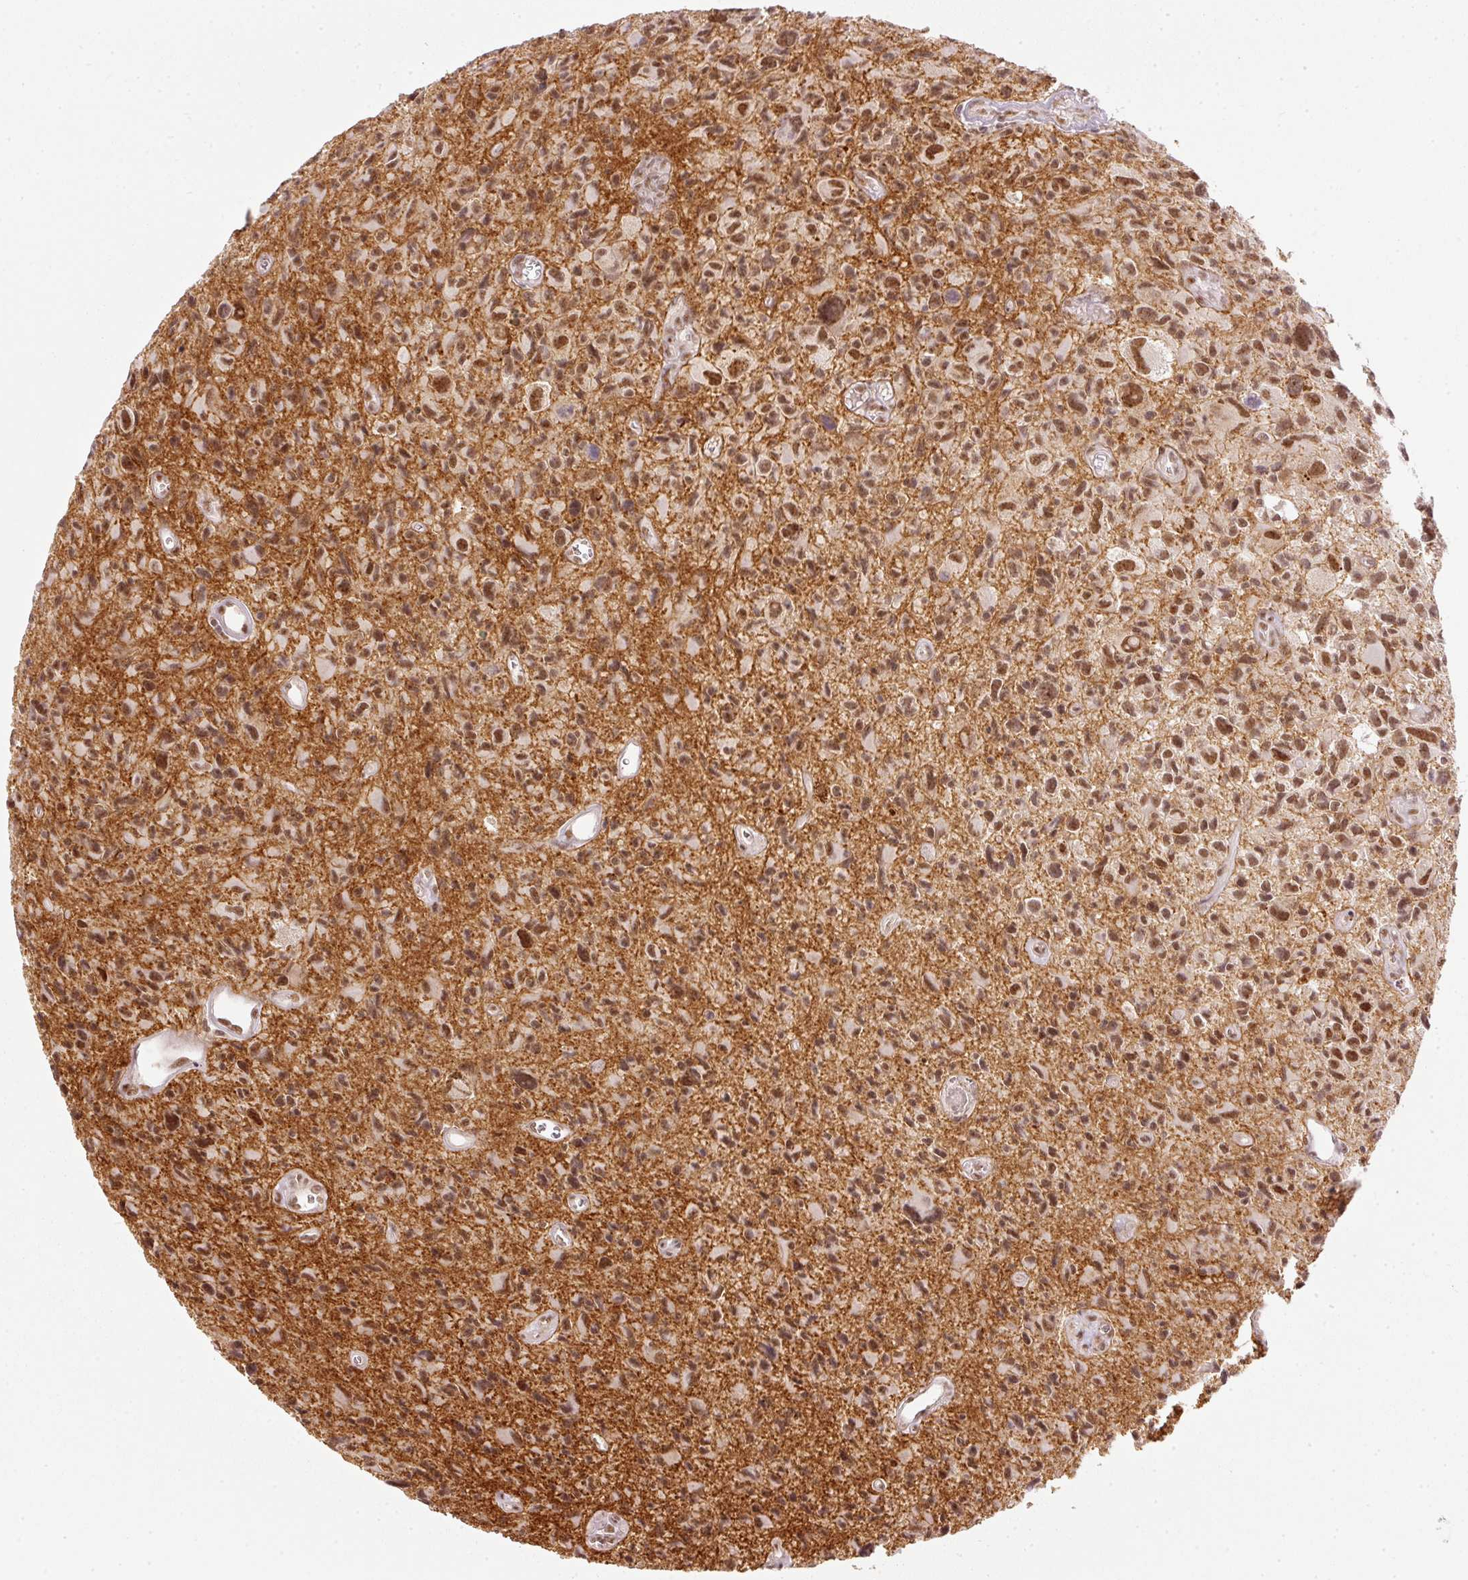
{"staining": {"intensity": "moderate", "quantity": "25%-75%", "location": "nuclear"}, "tissue": "glioma", "cell_type": "Tumor cells", "image_type": "cancer", "snomed": [{"axis": "morphology", "description": "Glioma, malignant, High grade"}, {"axis": "topography", "description": "Brain"}], "caption": "Malignant glioma (high-grade) stained with immunohistochemistry (IHC) displays moderate nuclear positivity in about 25%-75% of tumor cells.", "gene": "THOC6", "patient": {"sex": "male", "age": 76}}